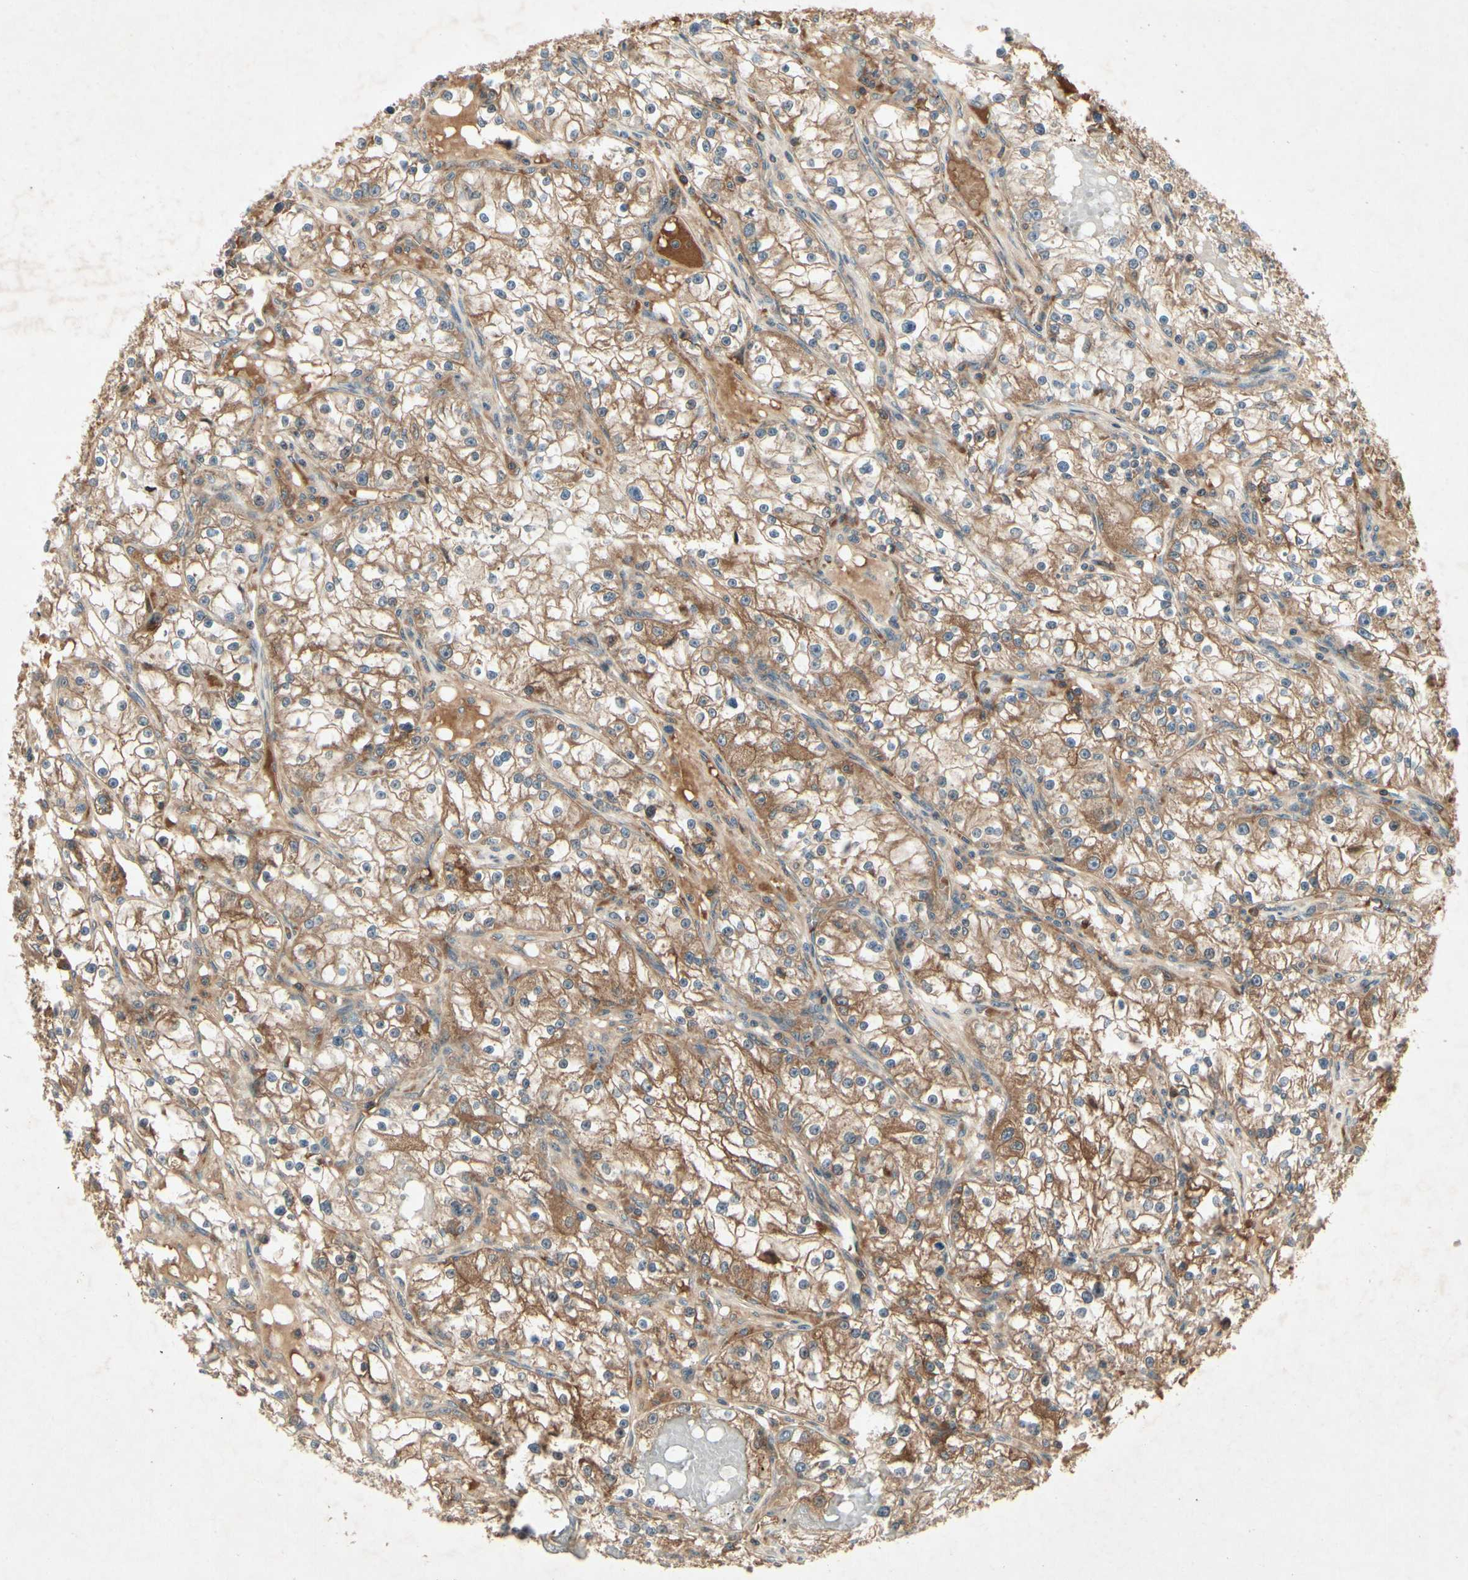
{"staining": {"intensity": "moderate", "quantity": ">75%", "location": "cytoplasmic/membranous"}, "tissue": "renal cancer", "cell_type": "Tumor cells", "image_type": "cancer", "snomed": [{"axis": "morphology", "description": "Adenocarcinoma, NOS"}, {"axis": "topography", "description": "Kidney"}], "caption": "A micrograph of renal adenocarcinoma stained for a protein displays moderate cytoplasmic/membranous brown staining in tumor cells.", "gene": "RNF14", "patient": {"sex": "male", "age": 56}}